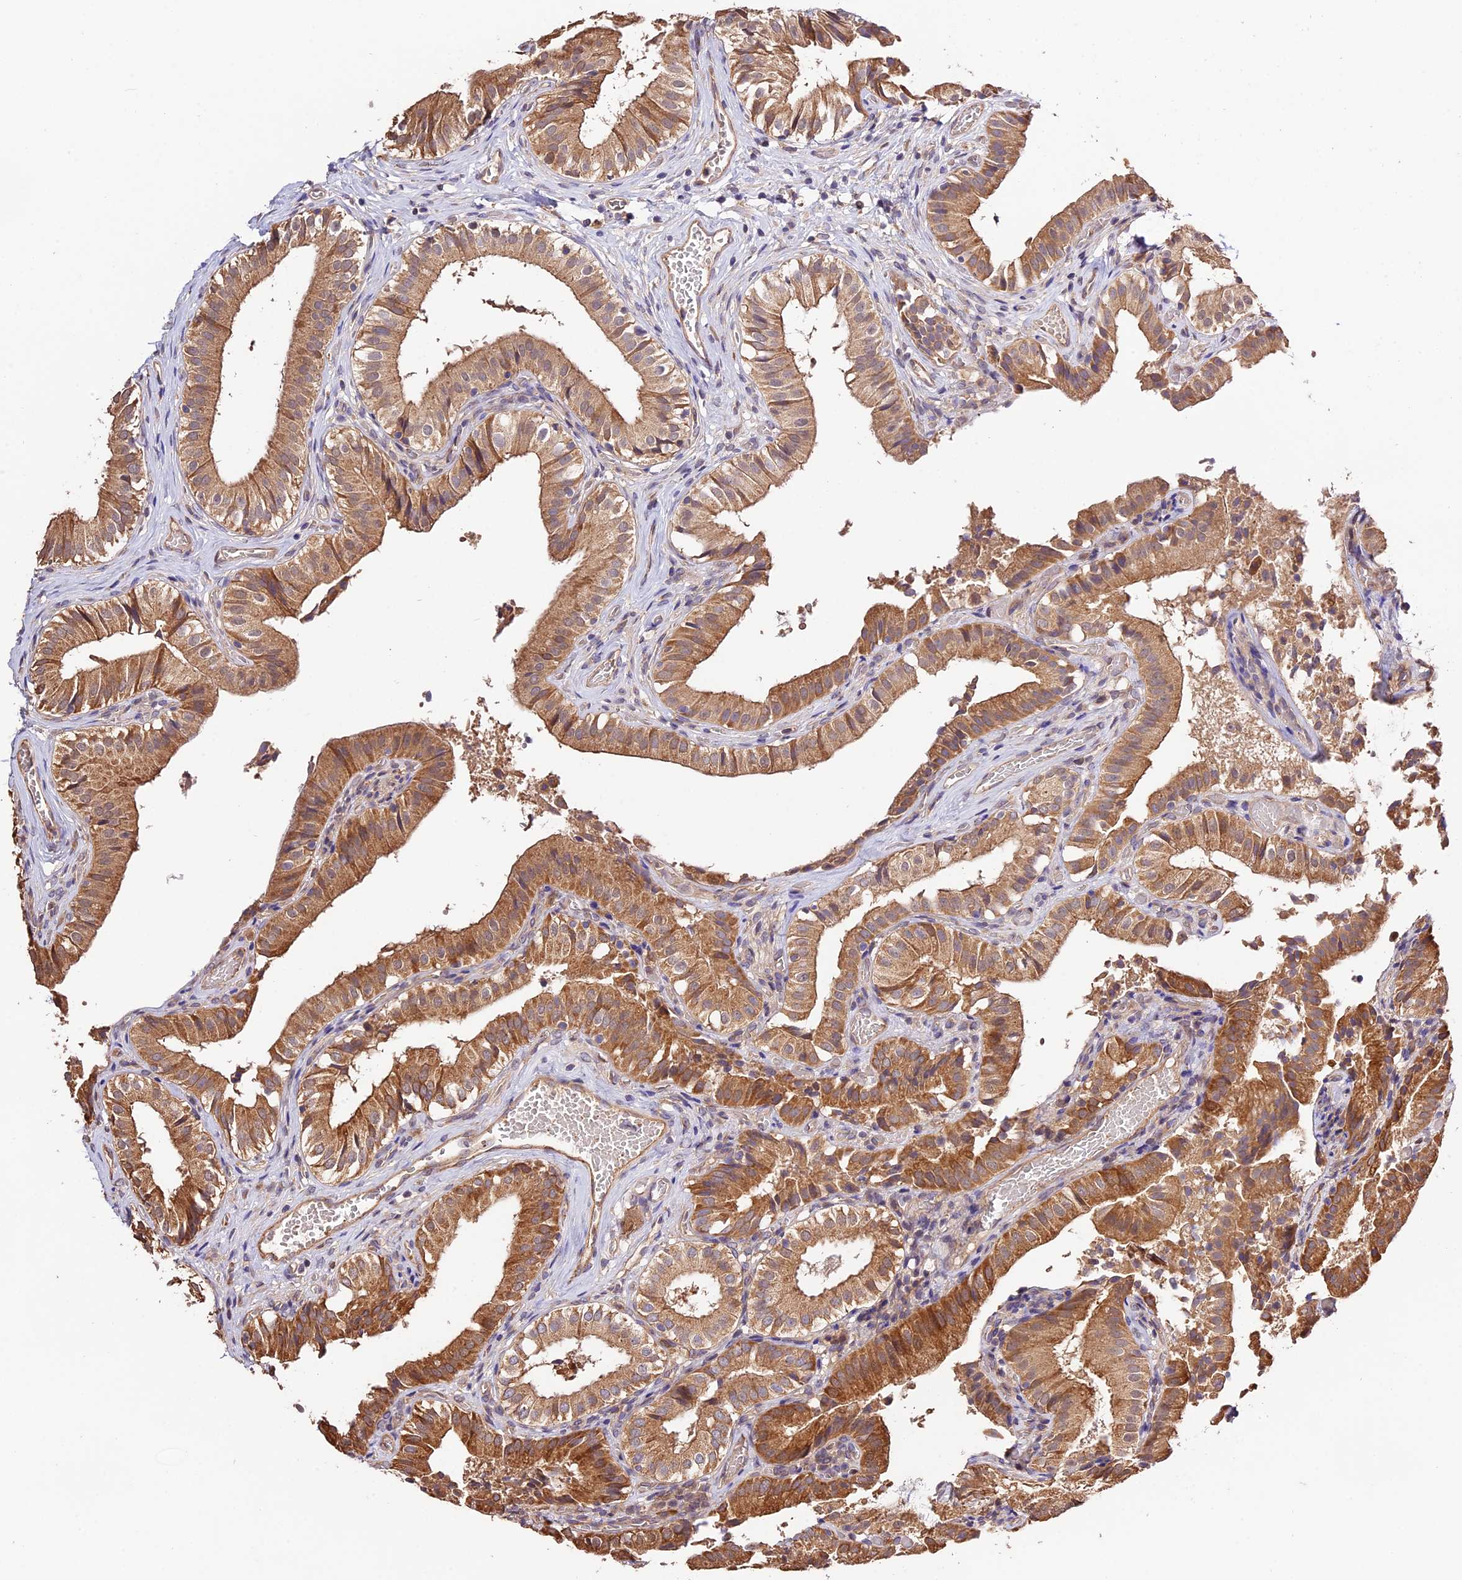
{"staining": {"intensity": "strong", "quantity": ">75%", "location": "cytoplasmic/membranous"}, "tissue": "gallbladder", "cell_type": "Glandular cells", "image_type": "normal", "snomed": [{"axis": "morphology", "description": "Normal tissue, NOS"}, {"axis": "topography", "description": "Gallbladder"}], "caption": "Immunohistochemical staining of unremarkable gallbladder demonstrates >75% levels of strong cytoplasmic/membranous protein expression in approximately >75% of glandular cells.", "gene": "CES3", "patient": {"sex": "female", "age": 47}}